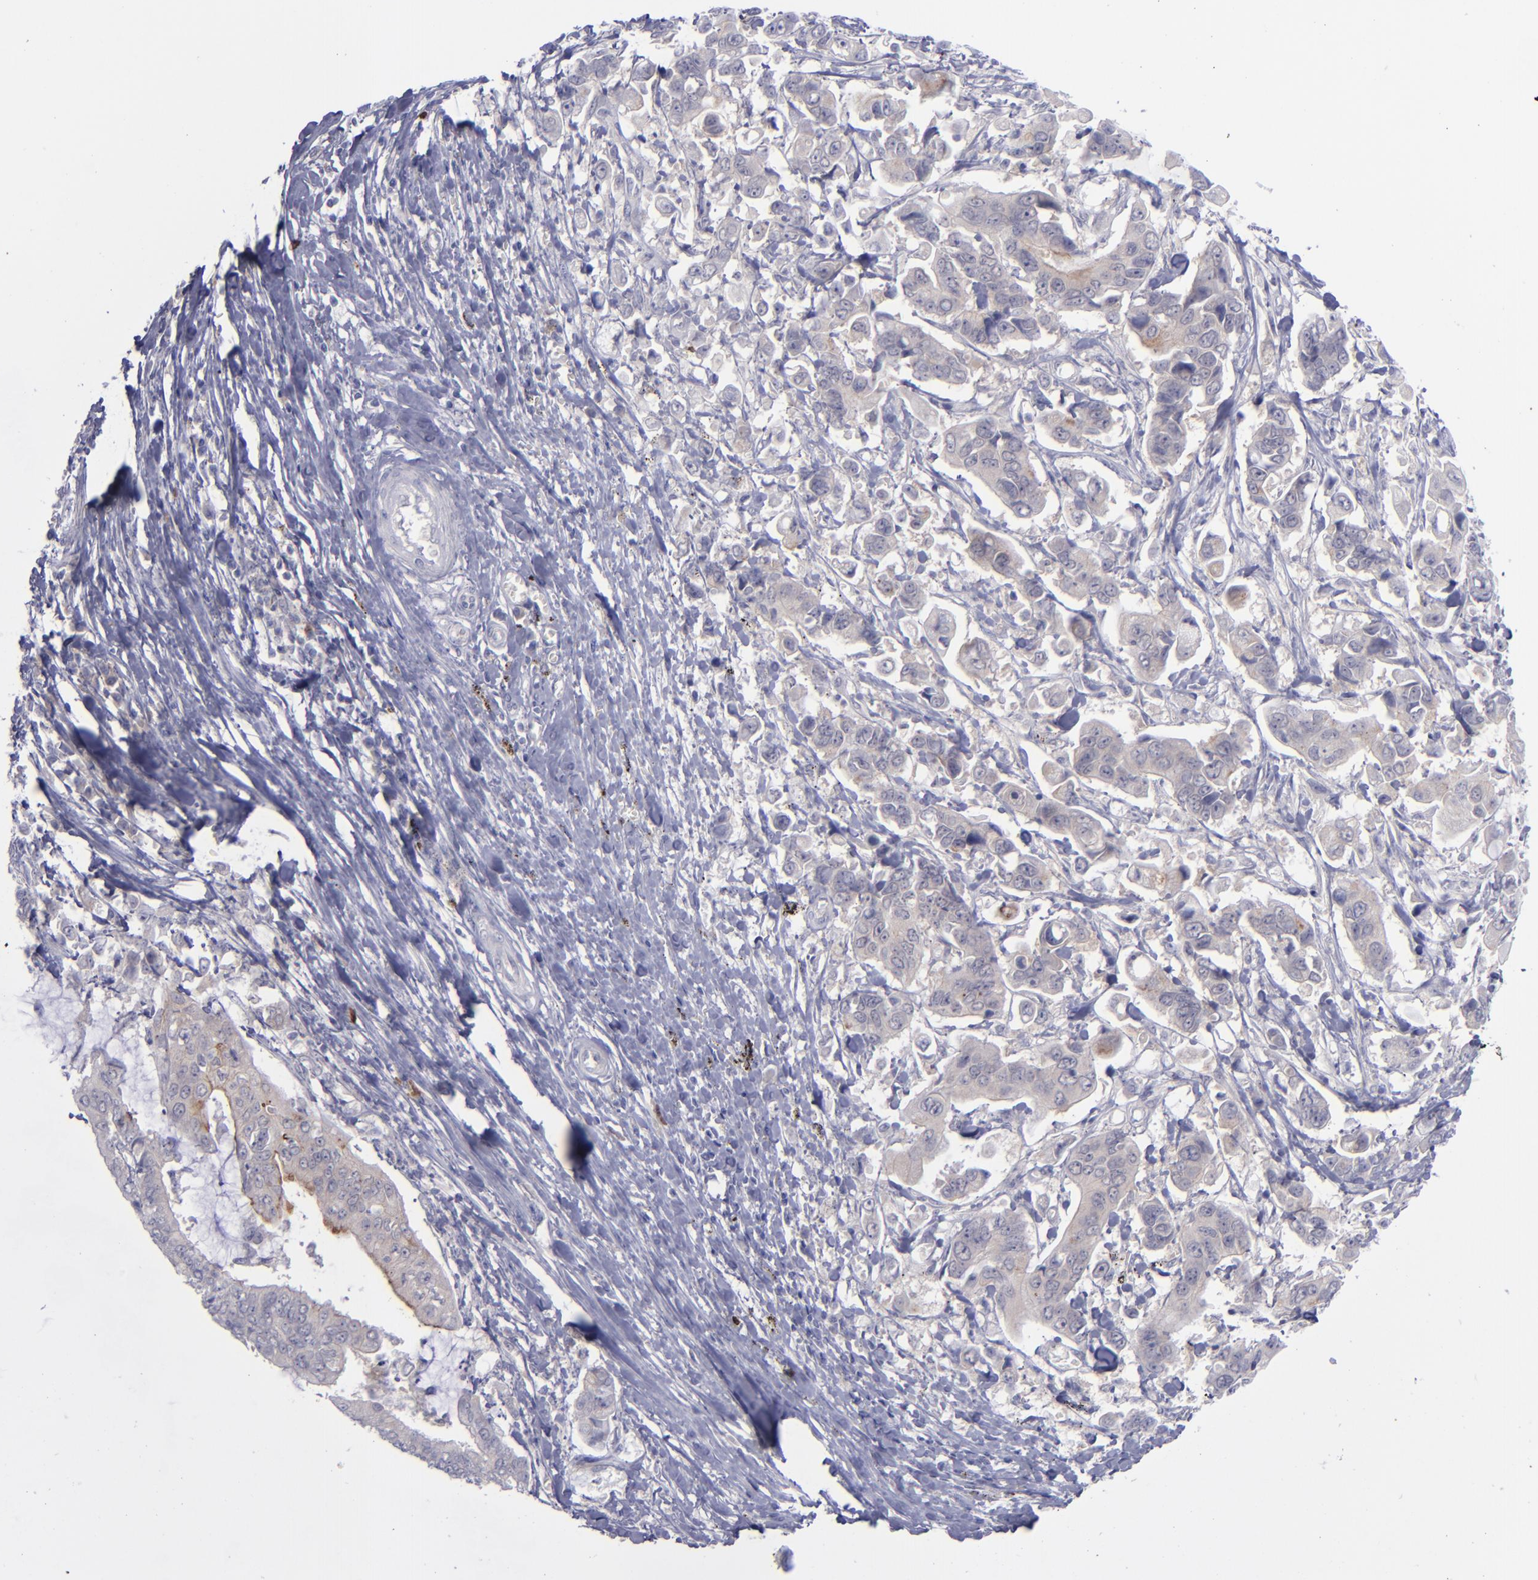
{"staining": {"intensity": "moderate", "quantity": "<25%", "location": "cytoplasmic/membranous"}, "tissue": "stomach cancer", "cell_type": "Tumor cells", "image_type": "cancer", "snomed": [{"axis": "morphology", "description": "Adenocarcinoma, NOS"}, {"axis": "topography", "description": "Stomach, upper"}], "caption": "Tumor cells demonstrate low levels of moderate cytoplasmic/membranous positivity in approximately <25% of cells in adenocarcinoma (stomach).", "gene": "EVPL", "patient": {"sex": "male", "age": 80}}